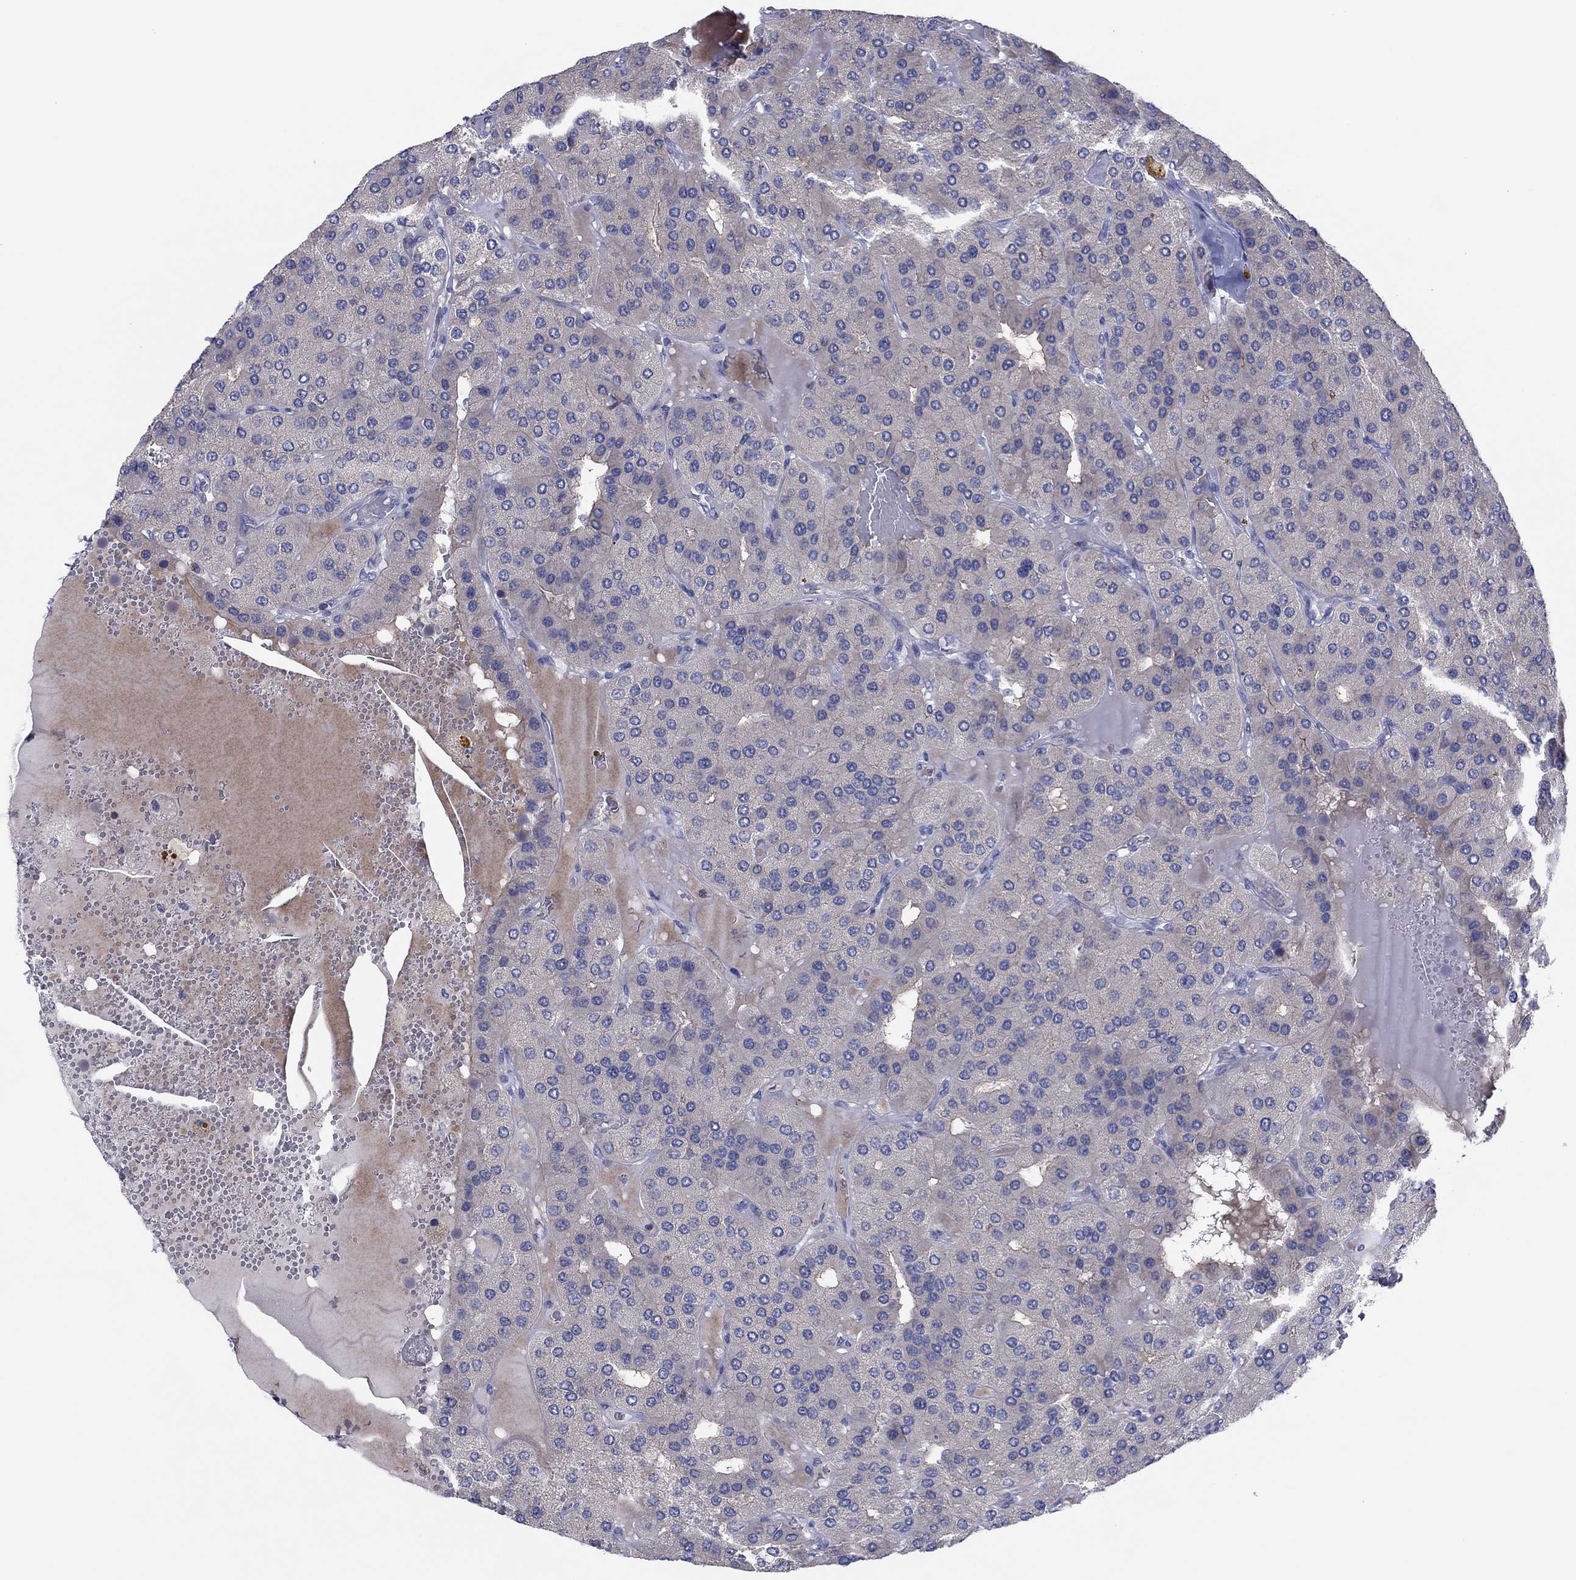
{"staining": {"intensity": "negative", "quantity": "none", "location": "none"}, "tissue": "parathyroid gland", "cell_type": "Glandular cells", "image_type": "normal", "snomed": [{"axis": "morphology", "description": "Normal tissue, NOS"}, {"axis": "morphology", "description": "Adenoma, NOS"}, {"axis": "topography", "description": "Parathyroid gland"}], "caption": "IHC histopathology image of benign human parathyroid gland stained for a protein (brown), which shows no staining in glandular cells. (DAB immunohistochemistry visualized using brightfield microscopy, high magnification).", "gene": "PVR", "patient": {"sex": "female", "age": 86}}